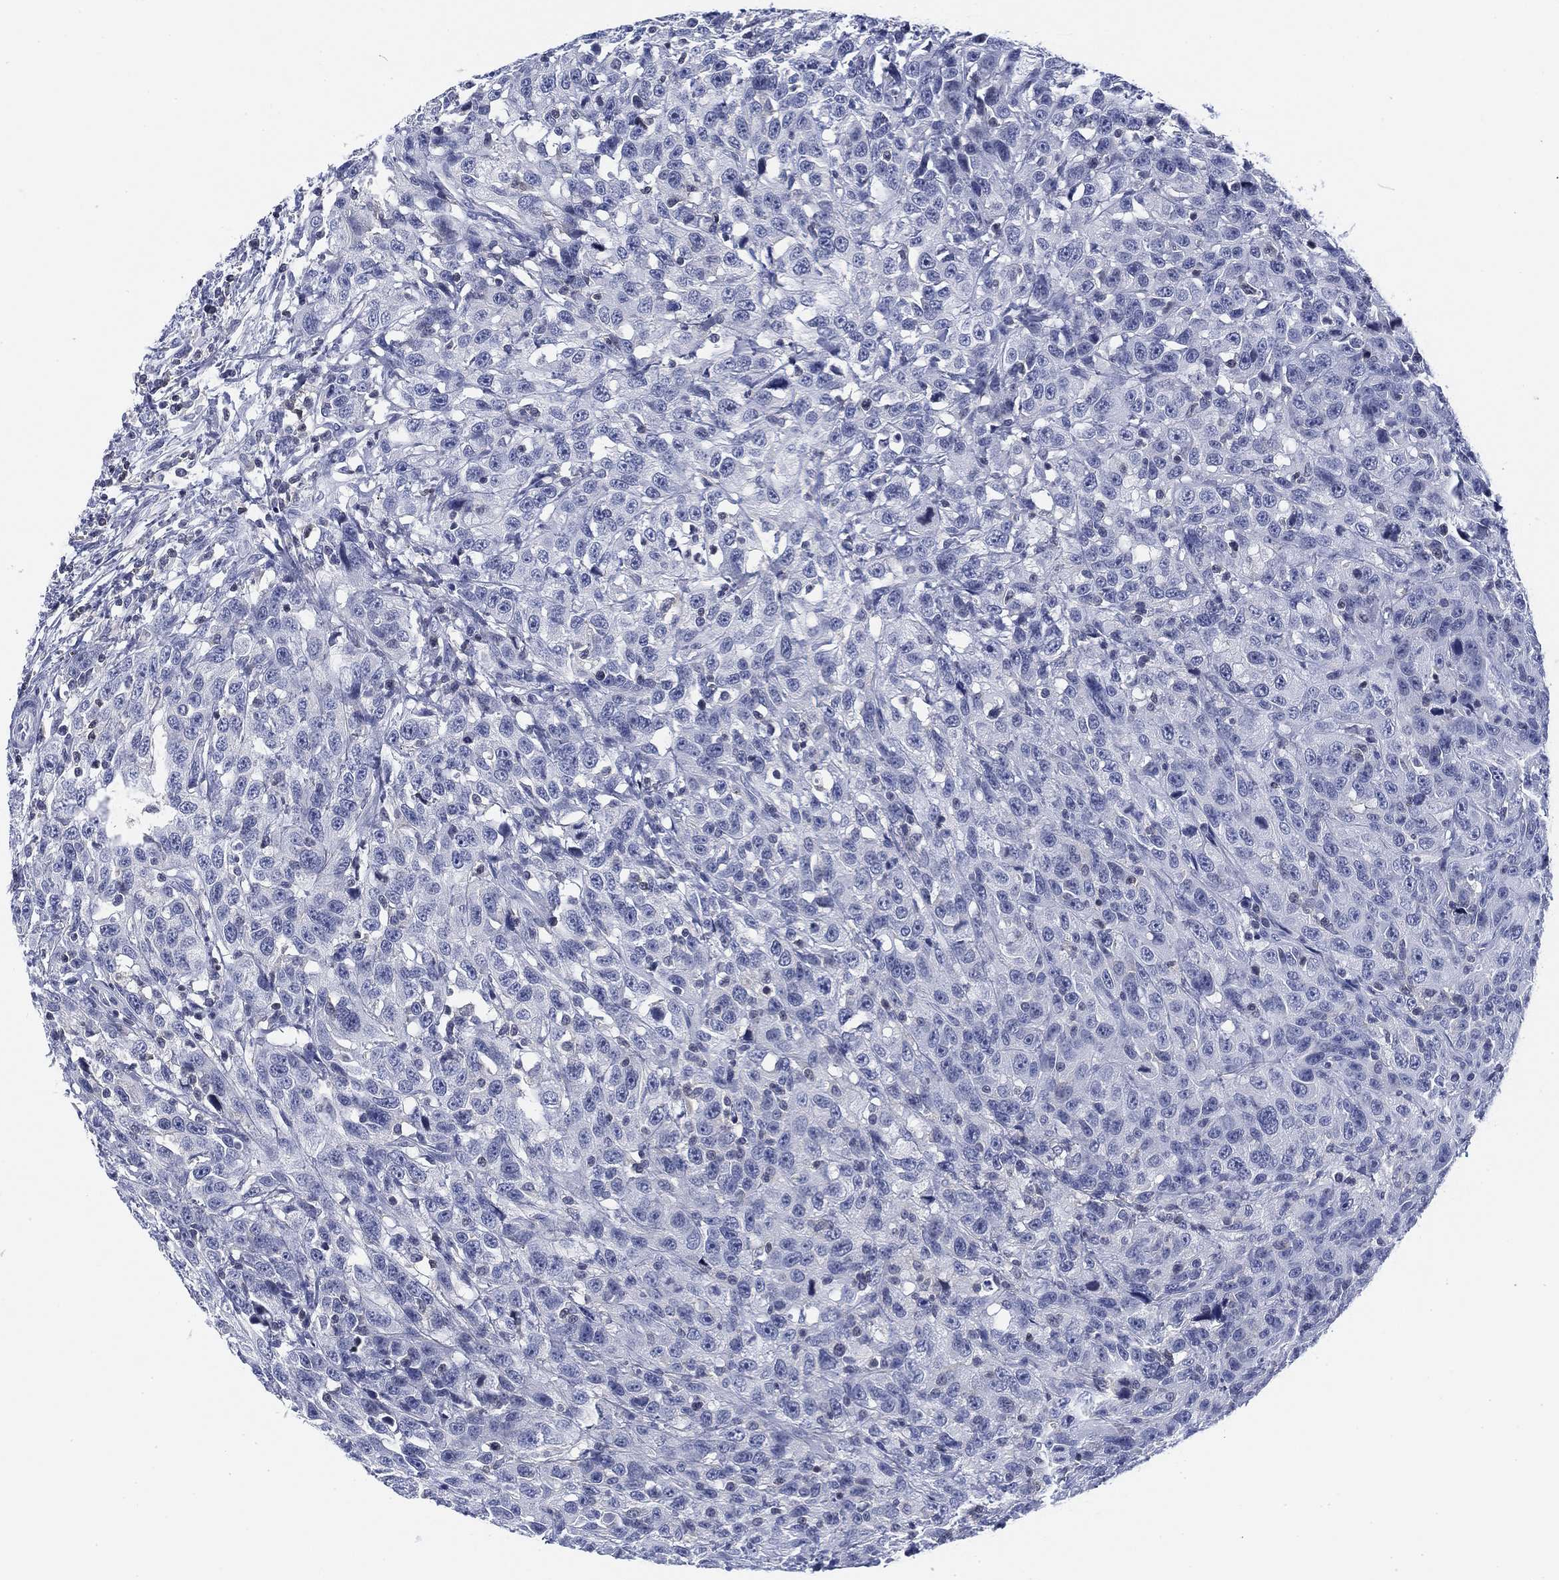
{"staining": {"intensity": "negative", "quantity": "none", "location": "none"}, "tissue": "urothelial cancer", "cell_type": "Tumor cells", "image_type": "cancer", "snomed": [{"axis": "morphology", "description": "Urothelial carcinoma, NOS"}, {"axis": "morphology", "description": "Urothelial carcinoma, High grade"}, {"axis": "topography", "description": "Urinary bladder"}], "caption": "The image displays no staining of tumor cells in high-grade urothelial carcinoma.", "gene": "FYB1", "patient": {"sex": "female", "age": 73}}